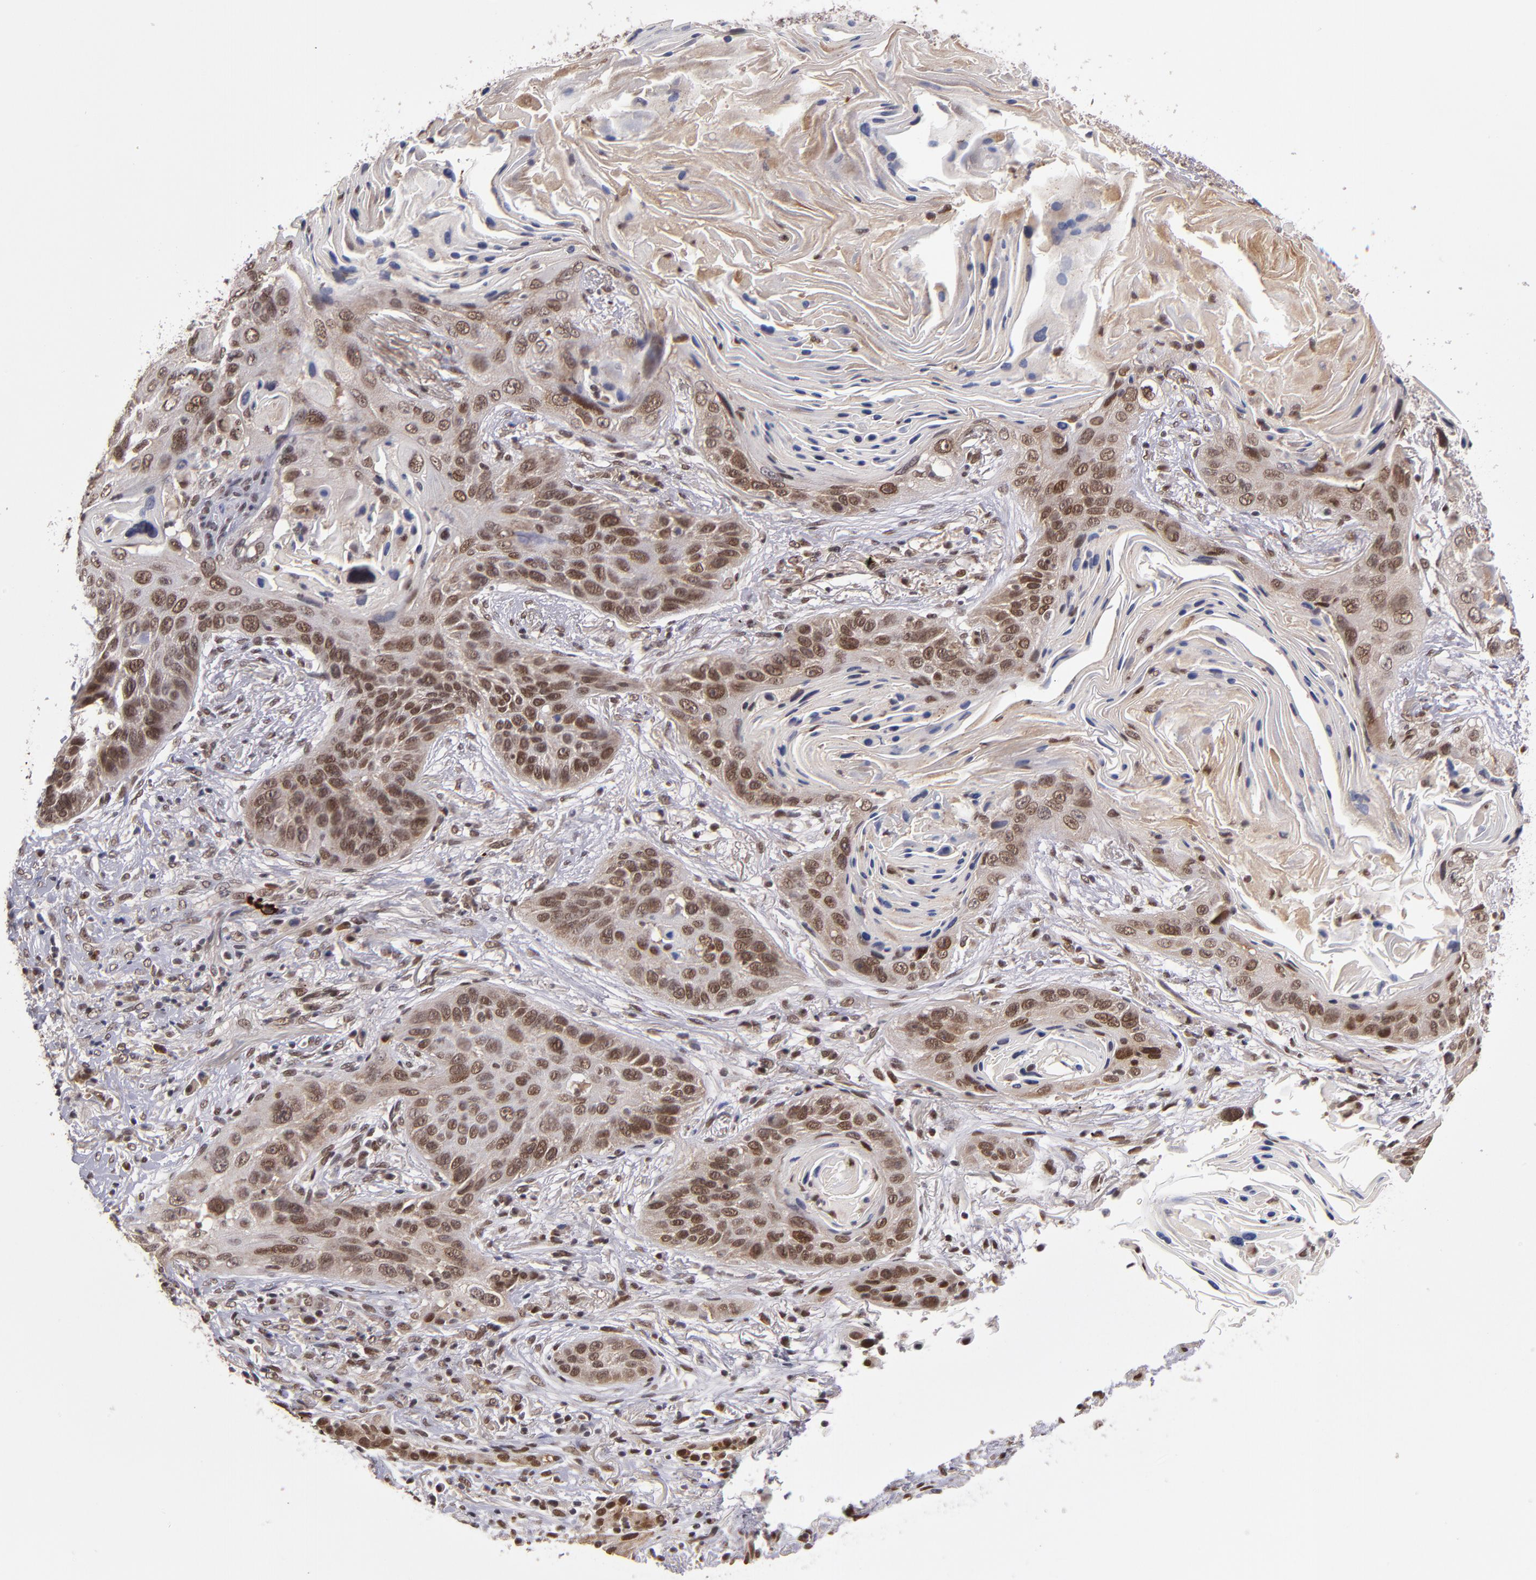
{"staining": {"intensity": "moderate", "quantity": ">75%", "location": "cytoplasmic/membranous,nuclear"}, "tissue": "lung cancer", "cell_type": "Tumor cells", "image_type": "cancer", "snomed": [{"axis": "morphology", "description": "Squamous cell carcinoma, NOS"}, {"axis": "topography", "description": "Lung"}], "caption": "Moderate cytoplasmic/membranous and nuclear protein expression is present in approximately >75% of tumor cells in lung squamous cell carcinoma.", "gene": "EP300", "patient": {"sex": "female", "age": 67}}